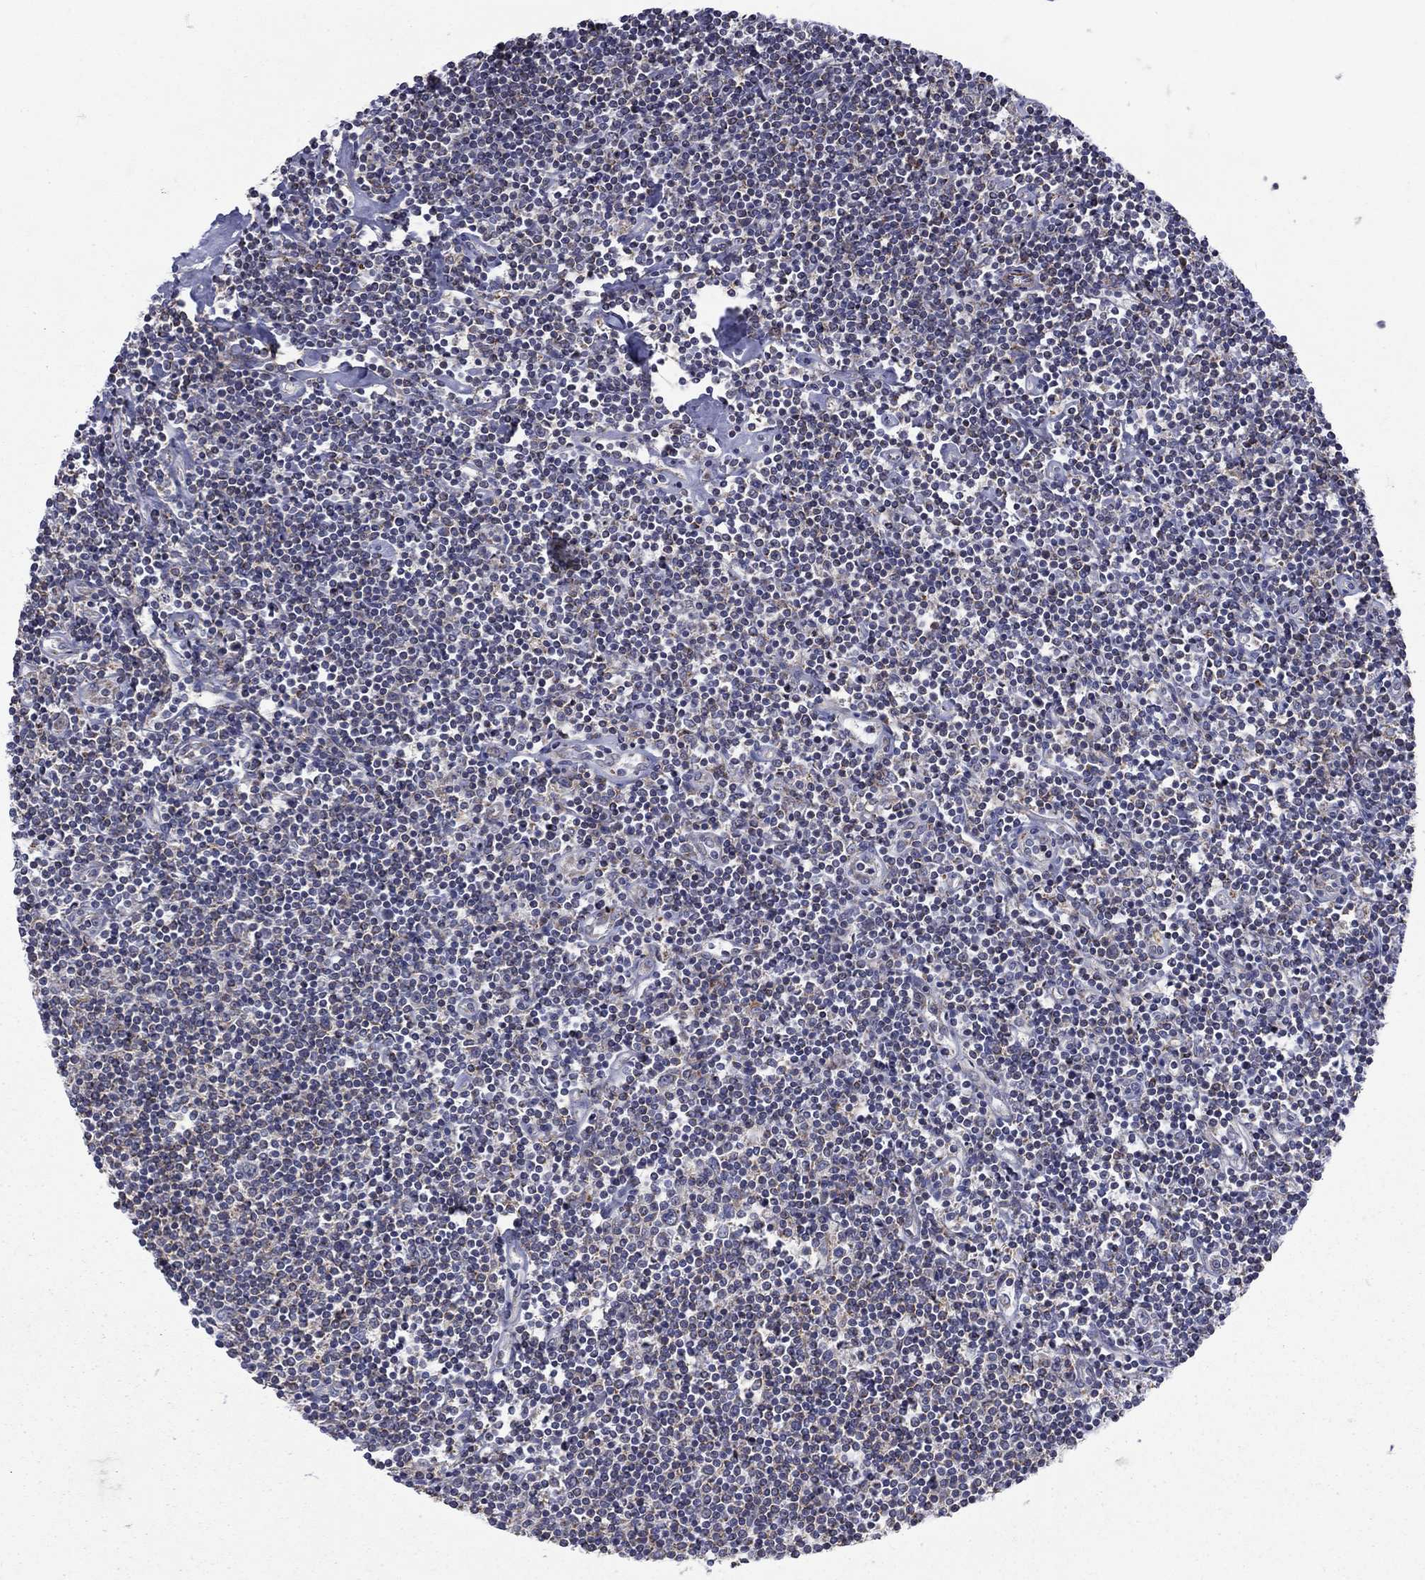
{"staining": {"intensity": "negative", "quantity": "none", "location": "none"}, "tissue": "lymphoma", "cell_type": "Tumor cells", "image_type": "cancer", "snomed": [{"axis": "morphology", "description": "Hodgkin's disease, NOS"}, {"axis": "topography", "description": "Lymph node"}], "caption": "This is an immunohistochemistry micrograph of human lymphoma. There is no positivity in tumor cells.", "gene": "DOP1B", "patient": {"sex": "male", "age": 40}}